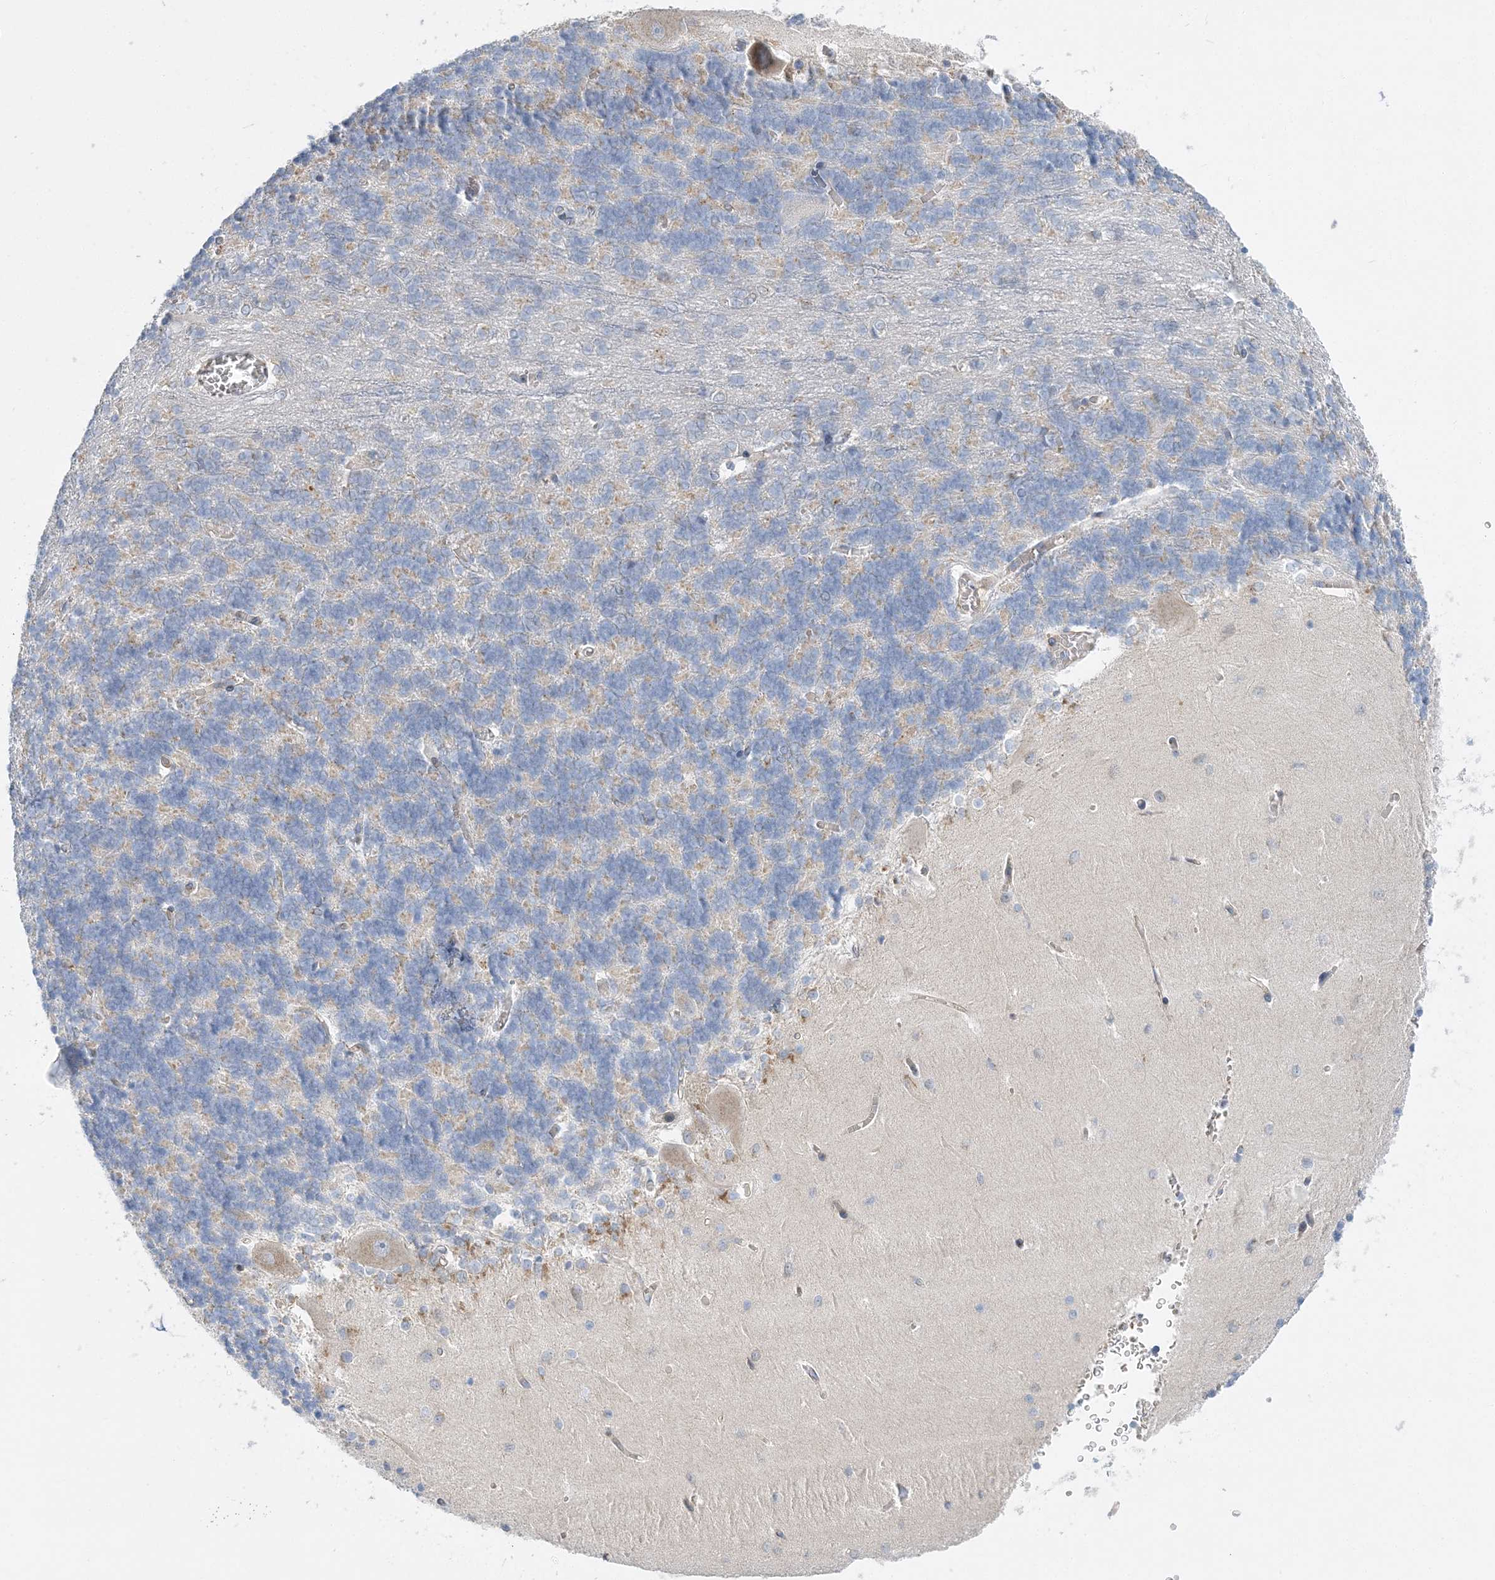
{"staining": {"intensity": "weak", "quantity": "<25%", "location": "cytoplasmic/membranous"}, "tissue": "cerebellum", "cell_type": "Cells in granular layer", "image_type": "normal", "snomed": [{"axis": "morphology", "description": "Normal tissue, NOS"}, {"axis": "topography", "description": "Cerebellum"}], "caption": "The photomicrograph reveals no significant positivity in cells in granular layer of cerebellum. (DAB immunohistochemistry (IHC) with hematoxylin counter stain).", "gene": "FAM114A2", "patient": {"sex": "male", "age": 37}}